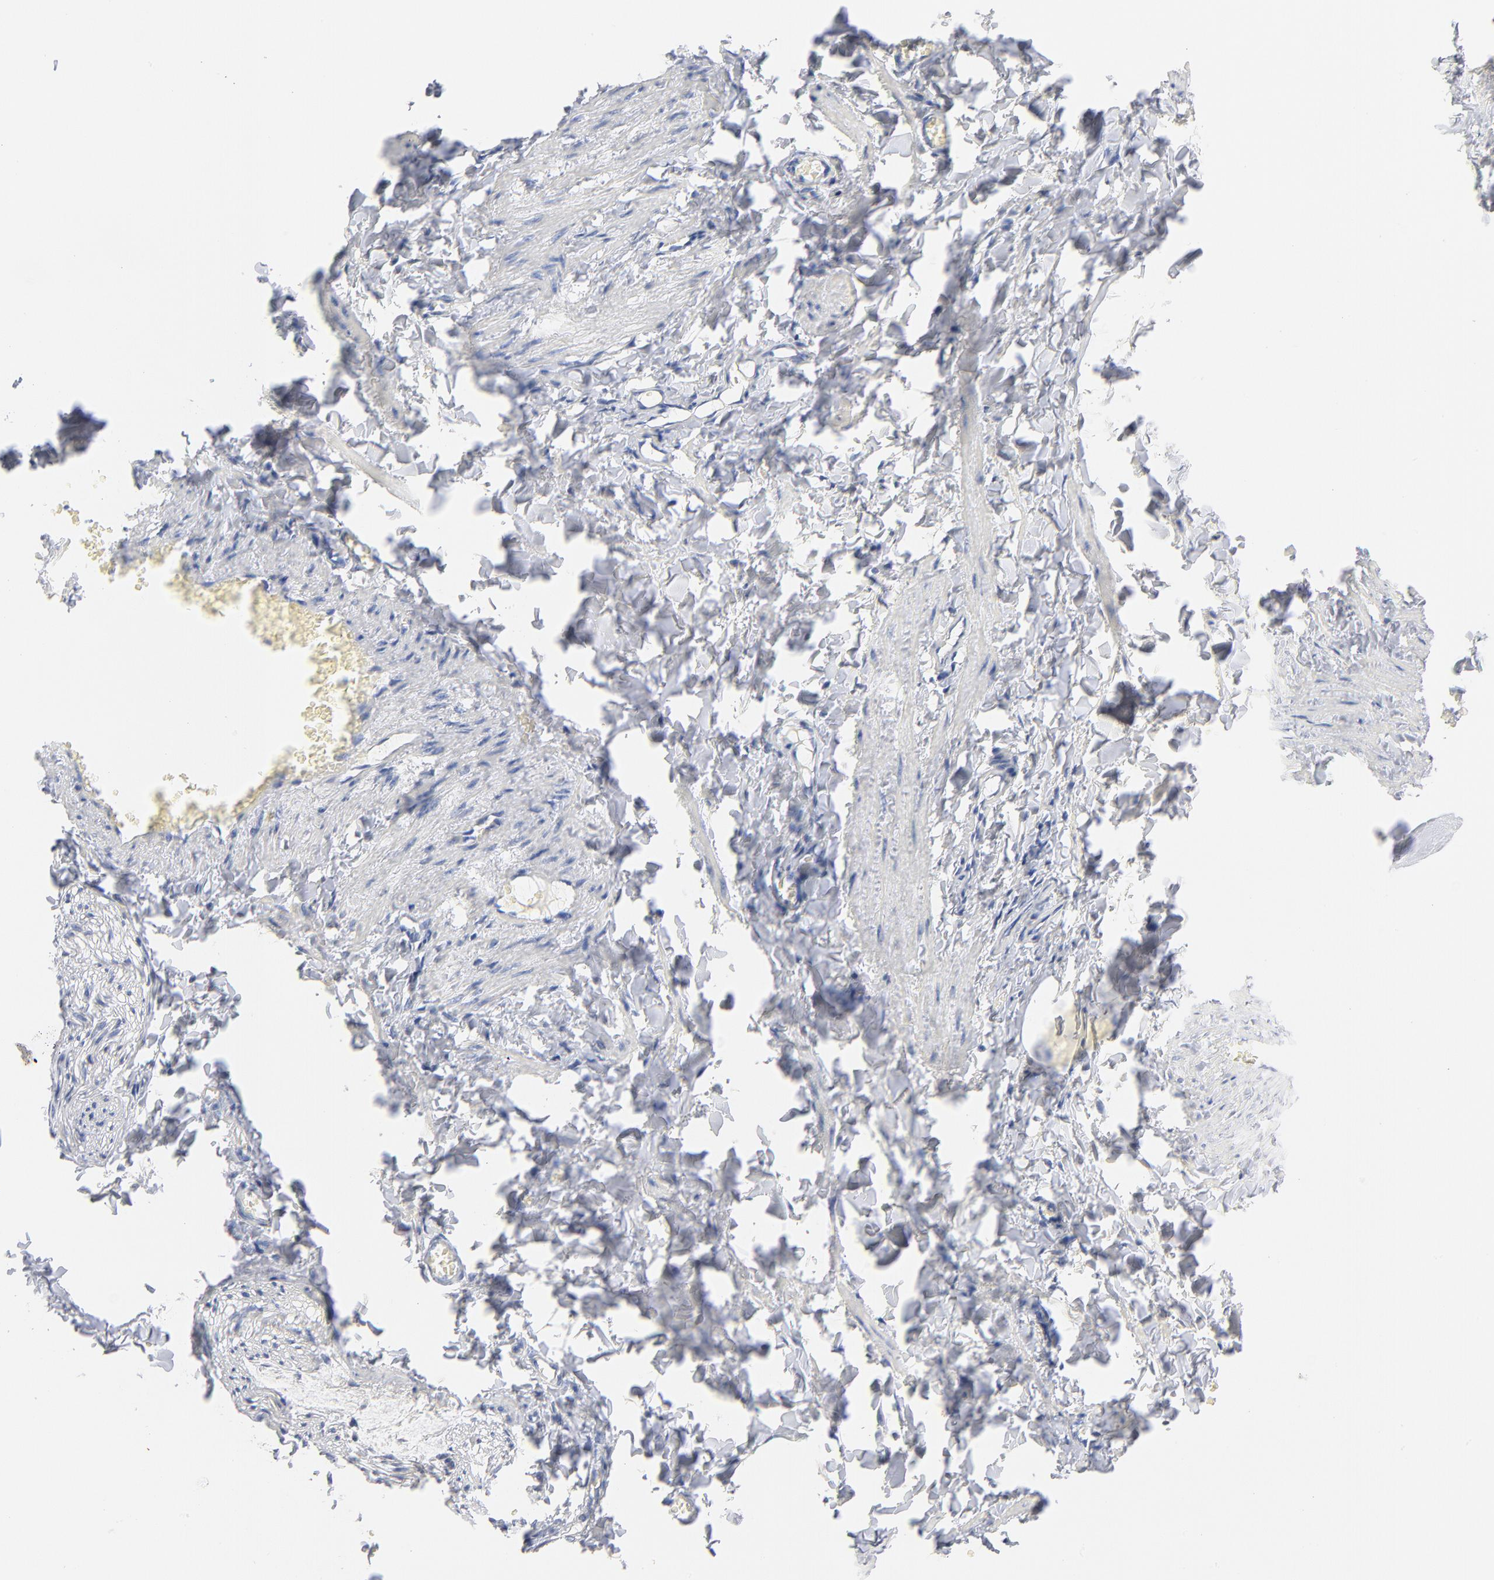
{"staining": {"intensity": "negative", "quantity": "none", "location": "none"}, "tissue": "adipose tissue", "cell_type": "Adipocytes", "image_type": "normal", "snomed": [{"axis": "morphology", "description": "Normal tissue, NOS"}, {"axis": "topography", "description": "Vascular tissue"}], "caption": "Immunohistochemical staining of normal human adipose tissue exhibits no significant staining in adipocytes.", "gene": "IFIT2", "patient": {"sex": "male", "age": 41}}